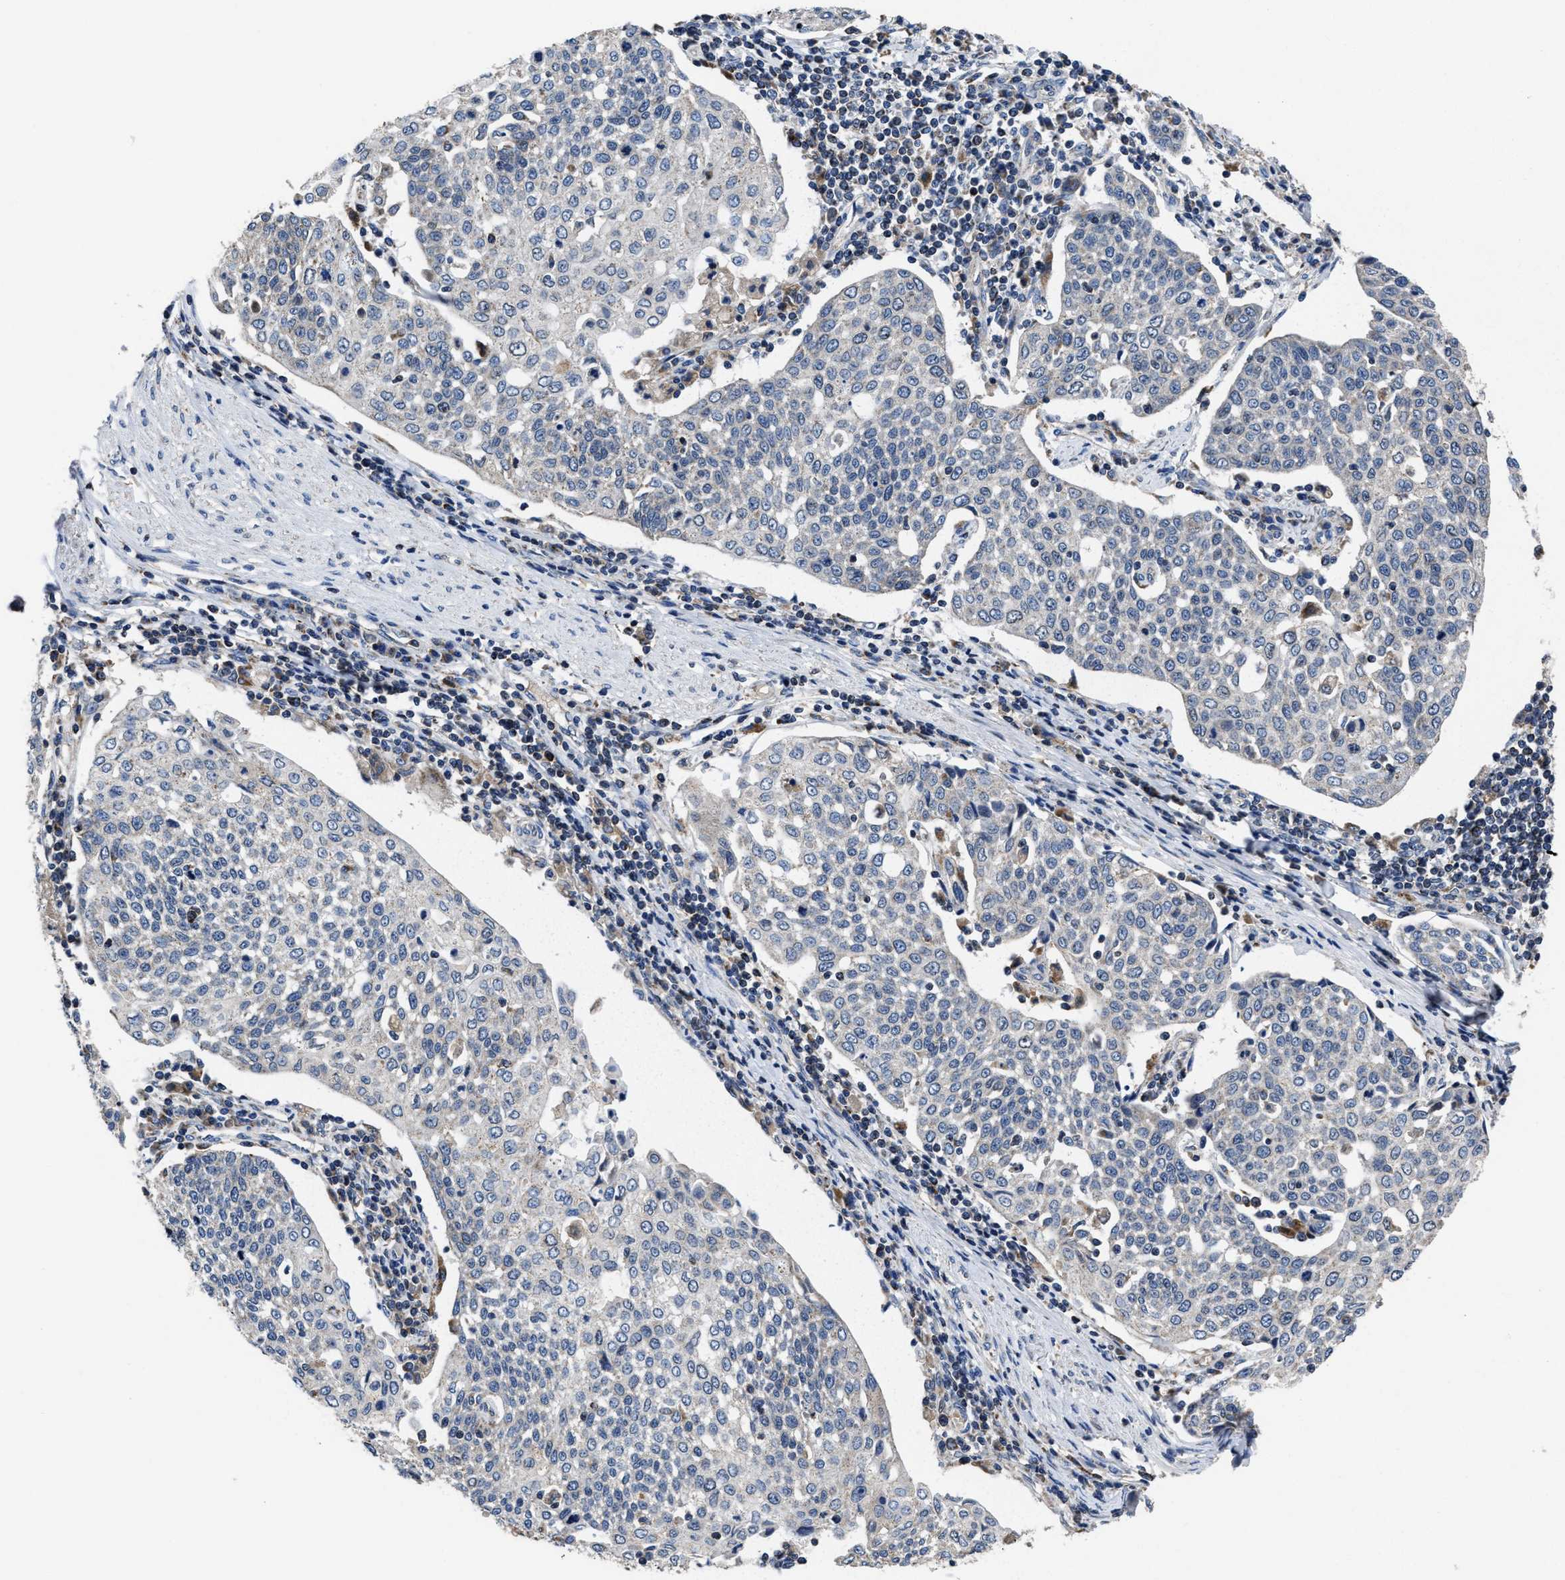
{"staining": {"intensity": "negative", "quantity": "none", "location": "none"}, "tissue": "cervical cancer", "cell_type": "Tumor cells", "image_type": "cancer", "snomed": [{"axis": "morphology", "description": "Squamous cell carcinoma, NOS"}, {"axis": "topography", "description": "Cervix"}], "caption": "IHC histopathology image of neoplastic tissue: human squamous cell carcinoma (cervical) stained with DAB exhibits no significant protein positivity in tumor cells.", "gene": "CACNA1D", "patient": {"sex": "female", "age": 34}}